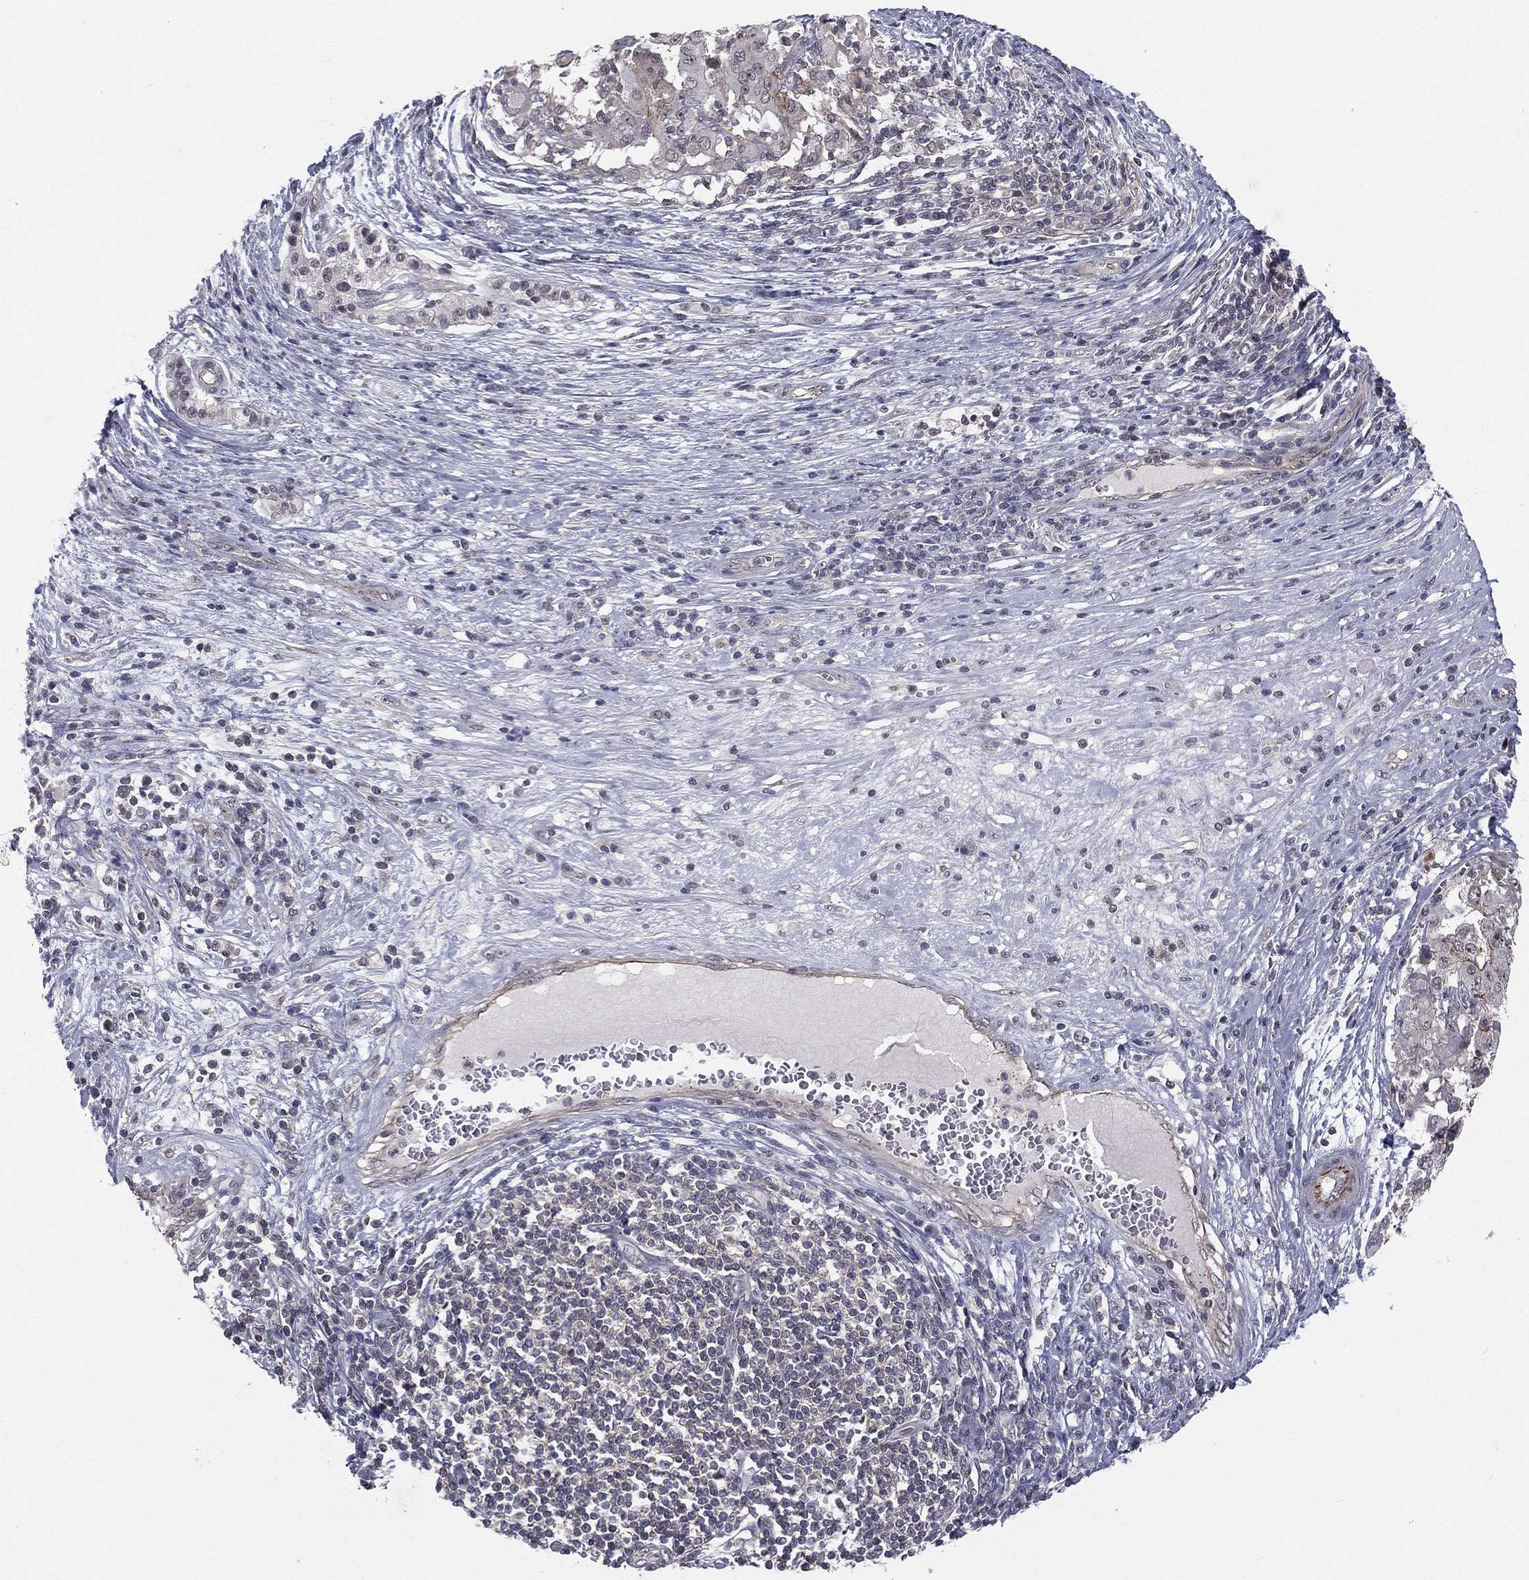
{"staining": {"intensity": "negative", "quantity": "none", "location": "none"}, "tissue": "pancreatic cancer", "cell_type": "Tumor cells", "image_type": "cancer", "snomed": [{"axis": "morphology", "description": "Adenocarcinoma, NOS"}, {"axis": "topography", "description": "Pancreas"}], "caption": "Pancreatic cancer was stained to show a protein in brown. There is no significant positivity in tumor cells.", "gene": "MORC2", "patient": {"sex": "male", "age": 63}}